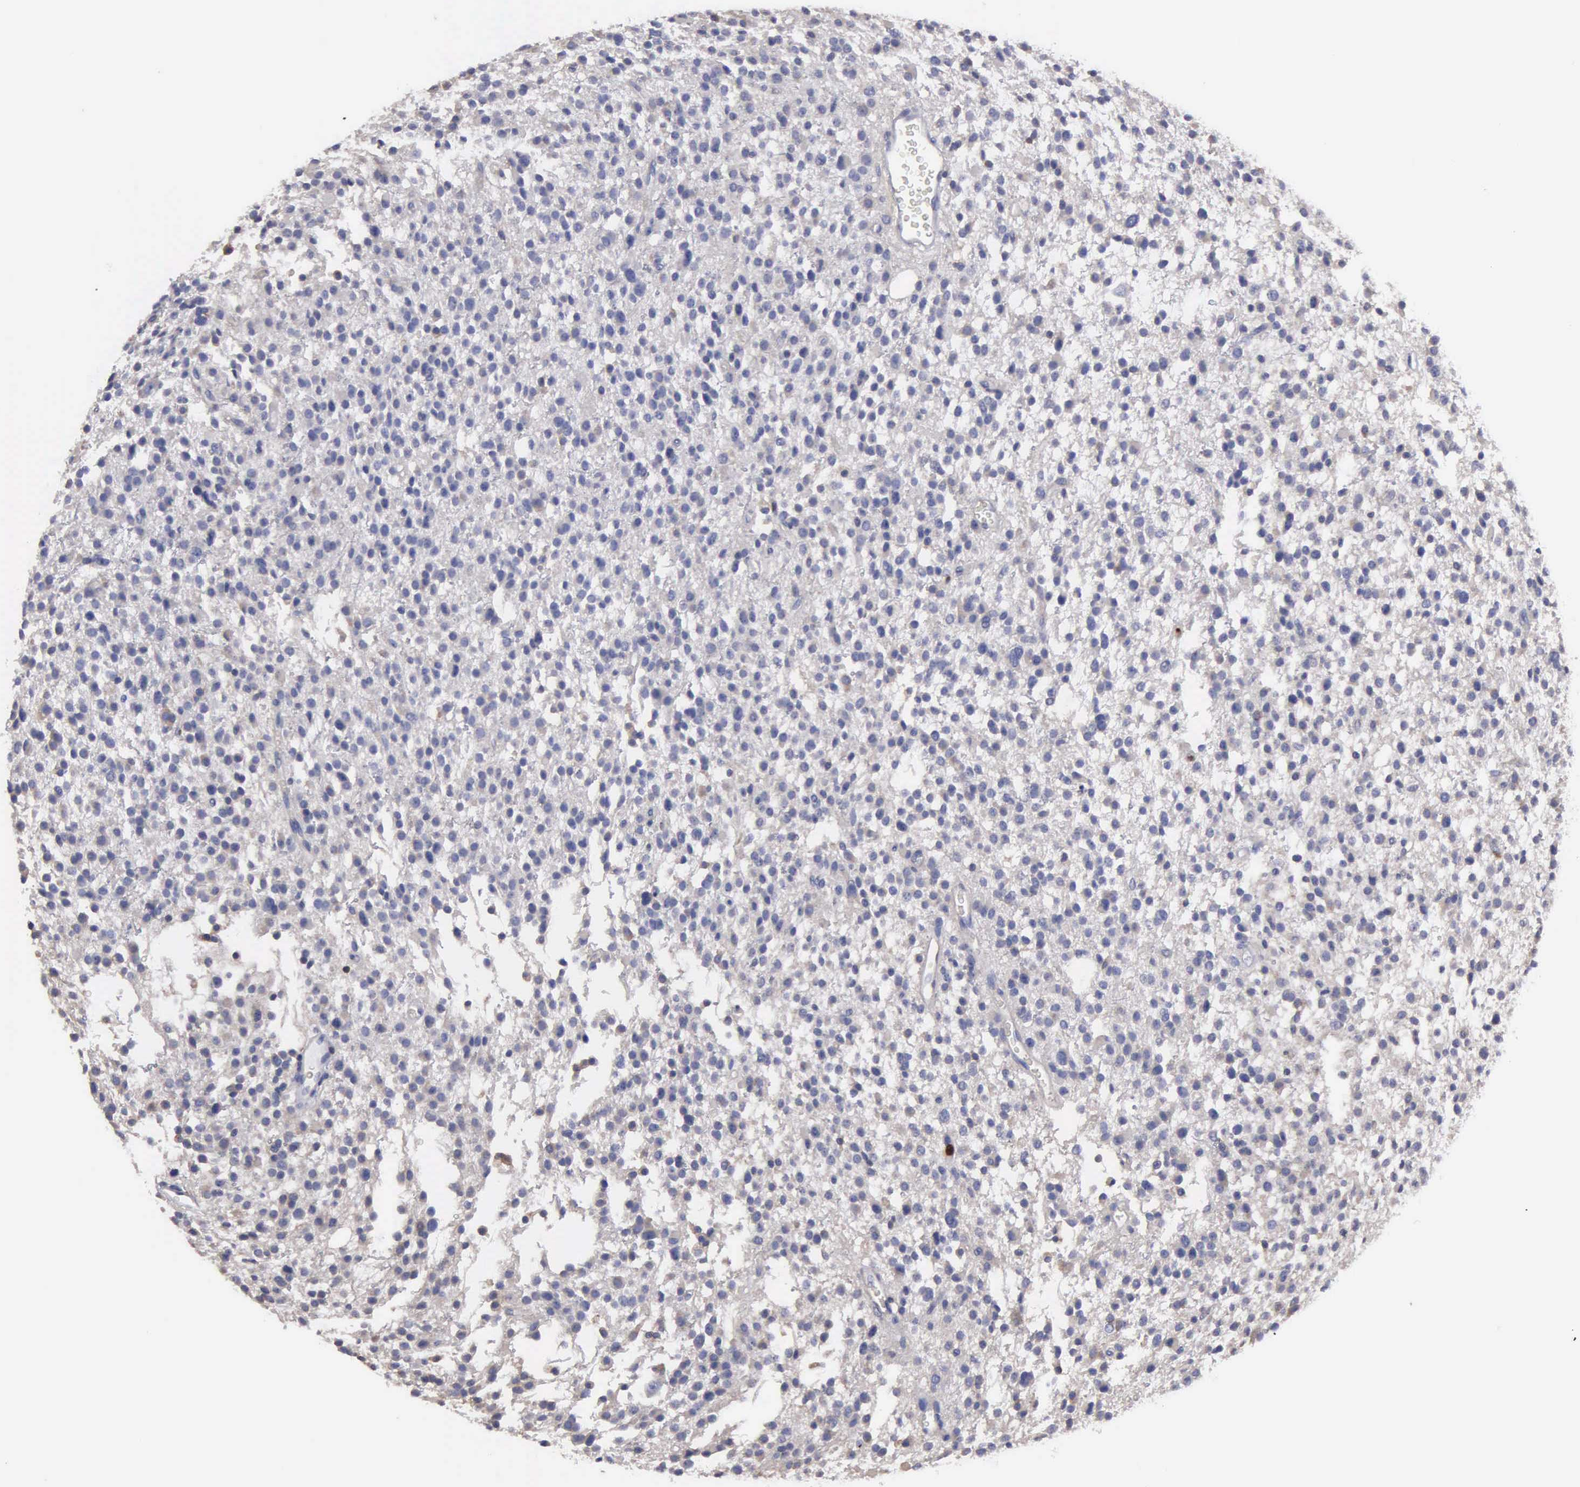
{"staining": {"intensity": "negative", "quantity": "none", "location": "none"}, "tissue": "glioma", "cell_type": "Tumor cells", "image_type": "cancer", "snomed": [{"axis": "morphology", "description": "Glioma, malignant, Low grade"}, {"axis": "topography", "description": "Brain"}], "caption": "Image shows no protein staining in tumor cells of low-grade glioma (malignant) tissue. The staining was performed using DAB (3,3'-diaminobenzidine) to visualize the protein expression in brown, while the nuclei were stained in blue with hematoxylin (Magnification: 20x).", "gene": "G6PD", "patient": {"sex": "female", "age": 36}}